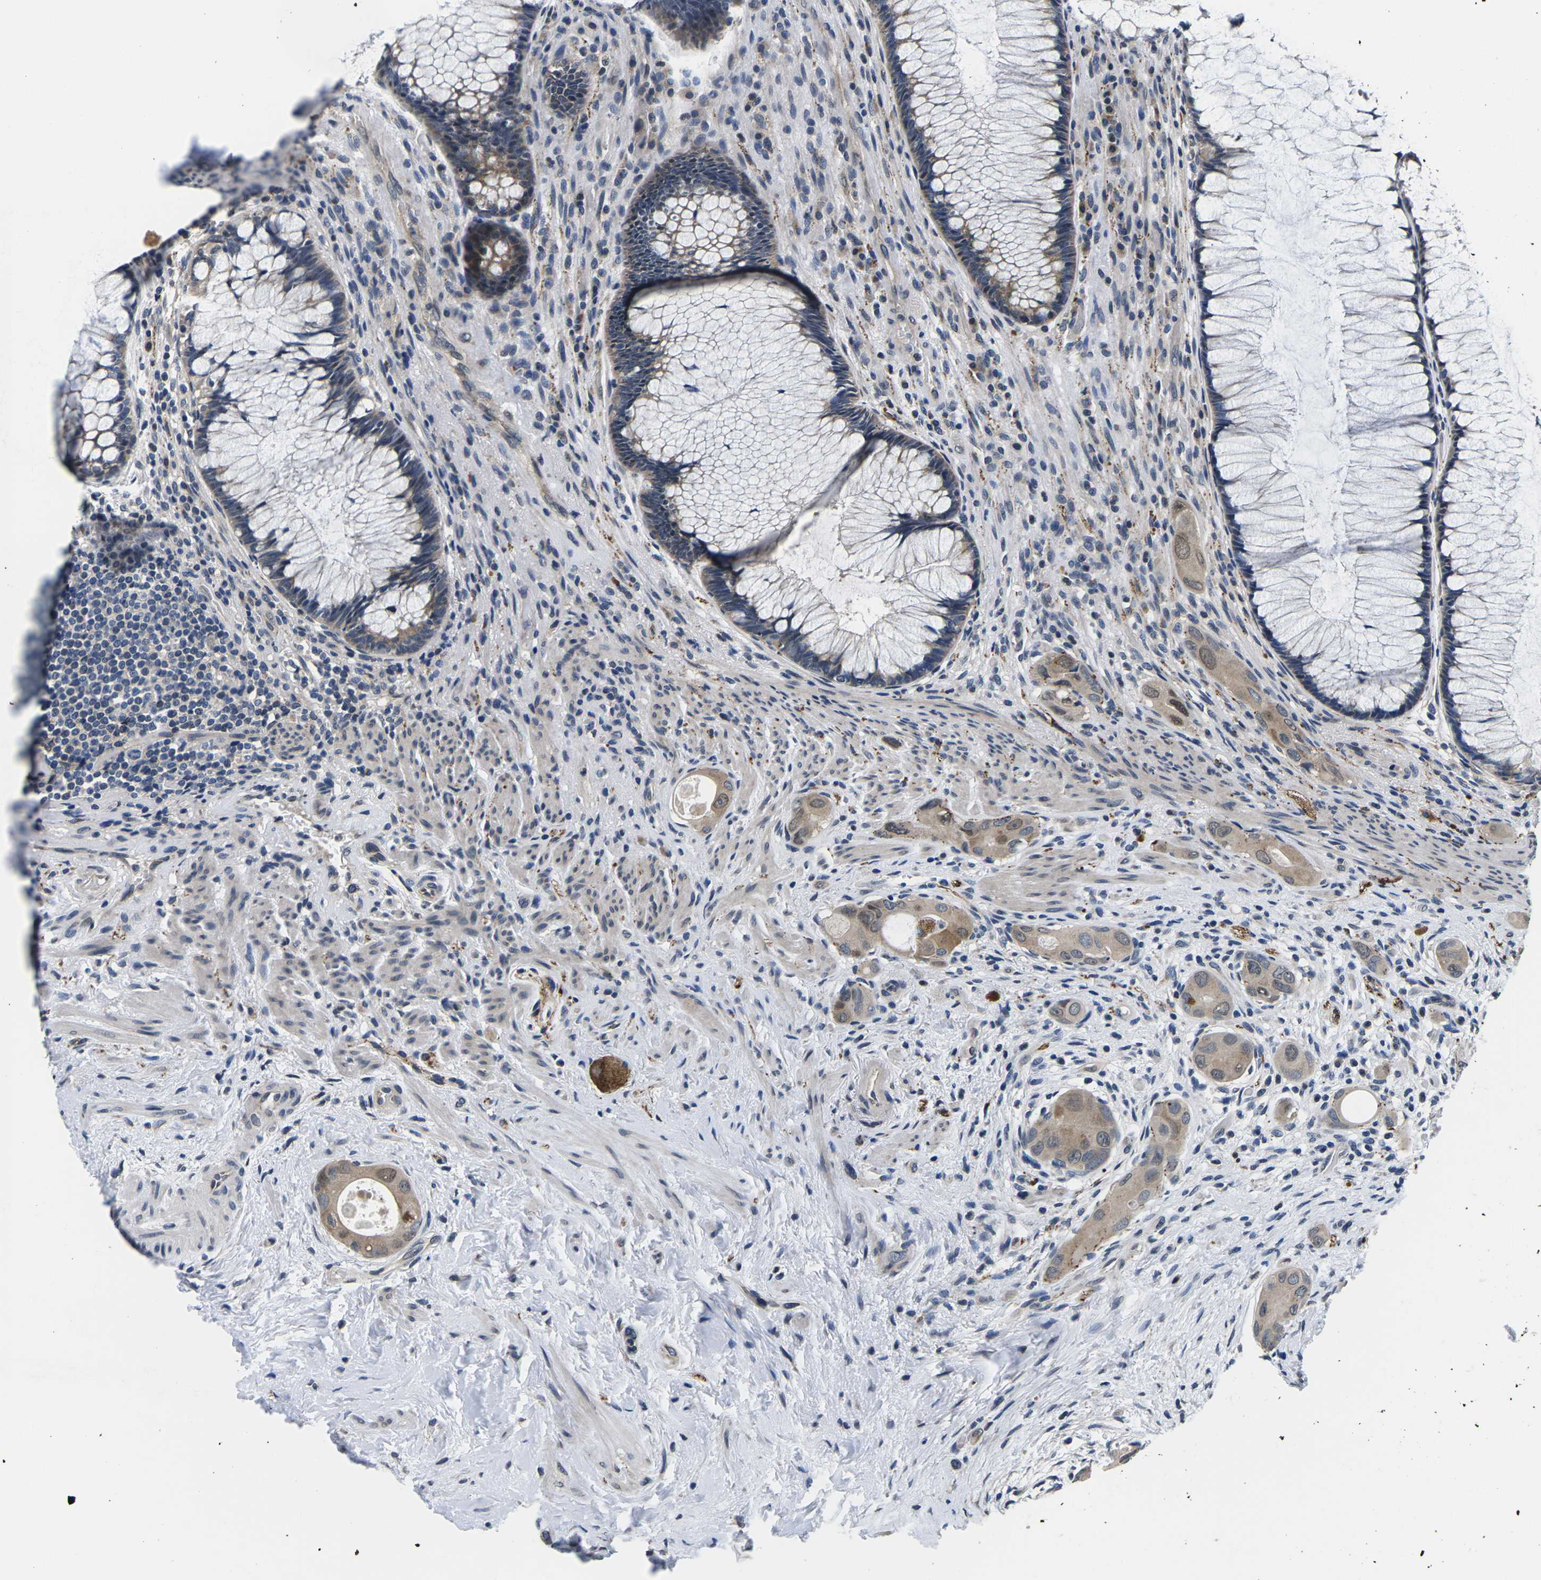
{"staining": {"intensity": "weak", "quantity": ">75%", "location": "cytoplasmic/membranous,nuclear"}, "tissue": "colorectal cancer", "cell_type": "Tumor cells", "image_type": "cancer", "snomed": [{"axis": "morphology", "description": "Adenocarcinoma, NOS"}, {"axis": "topography", "description": "Rectum"}], "caption": "Protein positivity by immunohistochemistry shows weak cytoplasmic/membranous and nuclear staining in approximately >75% of tumor cells in colorectal adenocarcinoma. The protein of interest is shown in brown color, while the nuclei are stained blue.", "gene": "SNX10", "patient": {"sex": "male", "age": 51}}